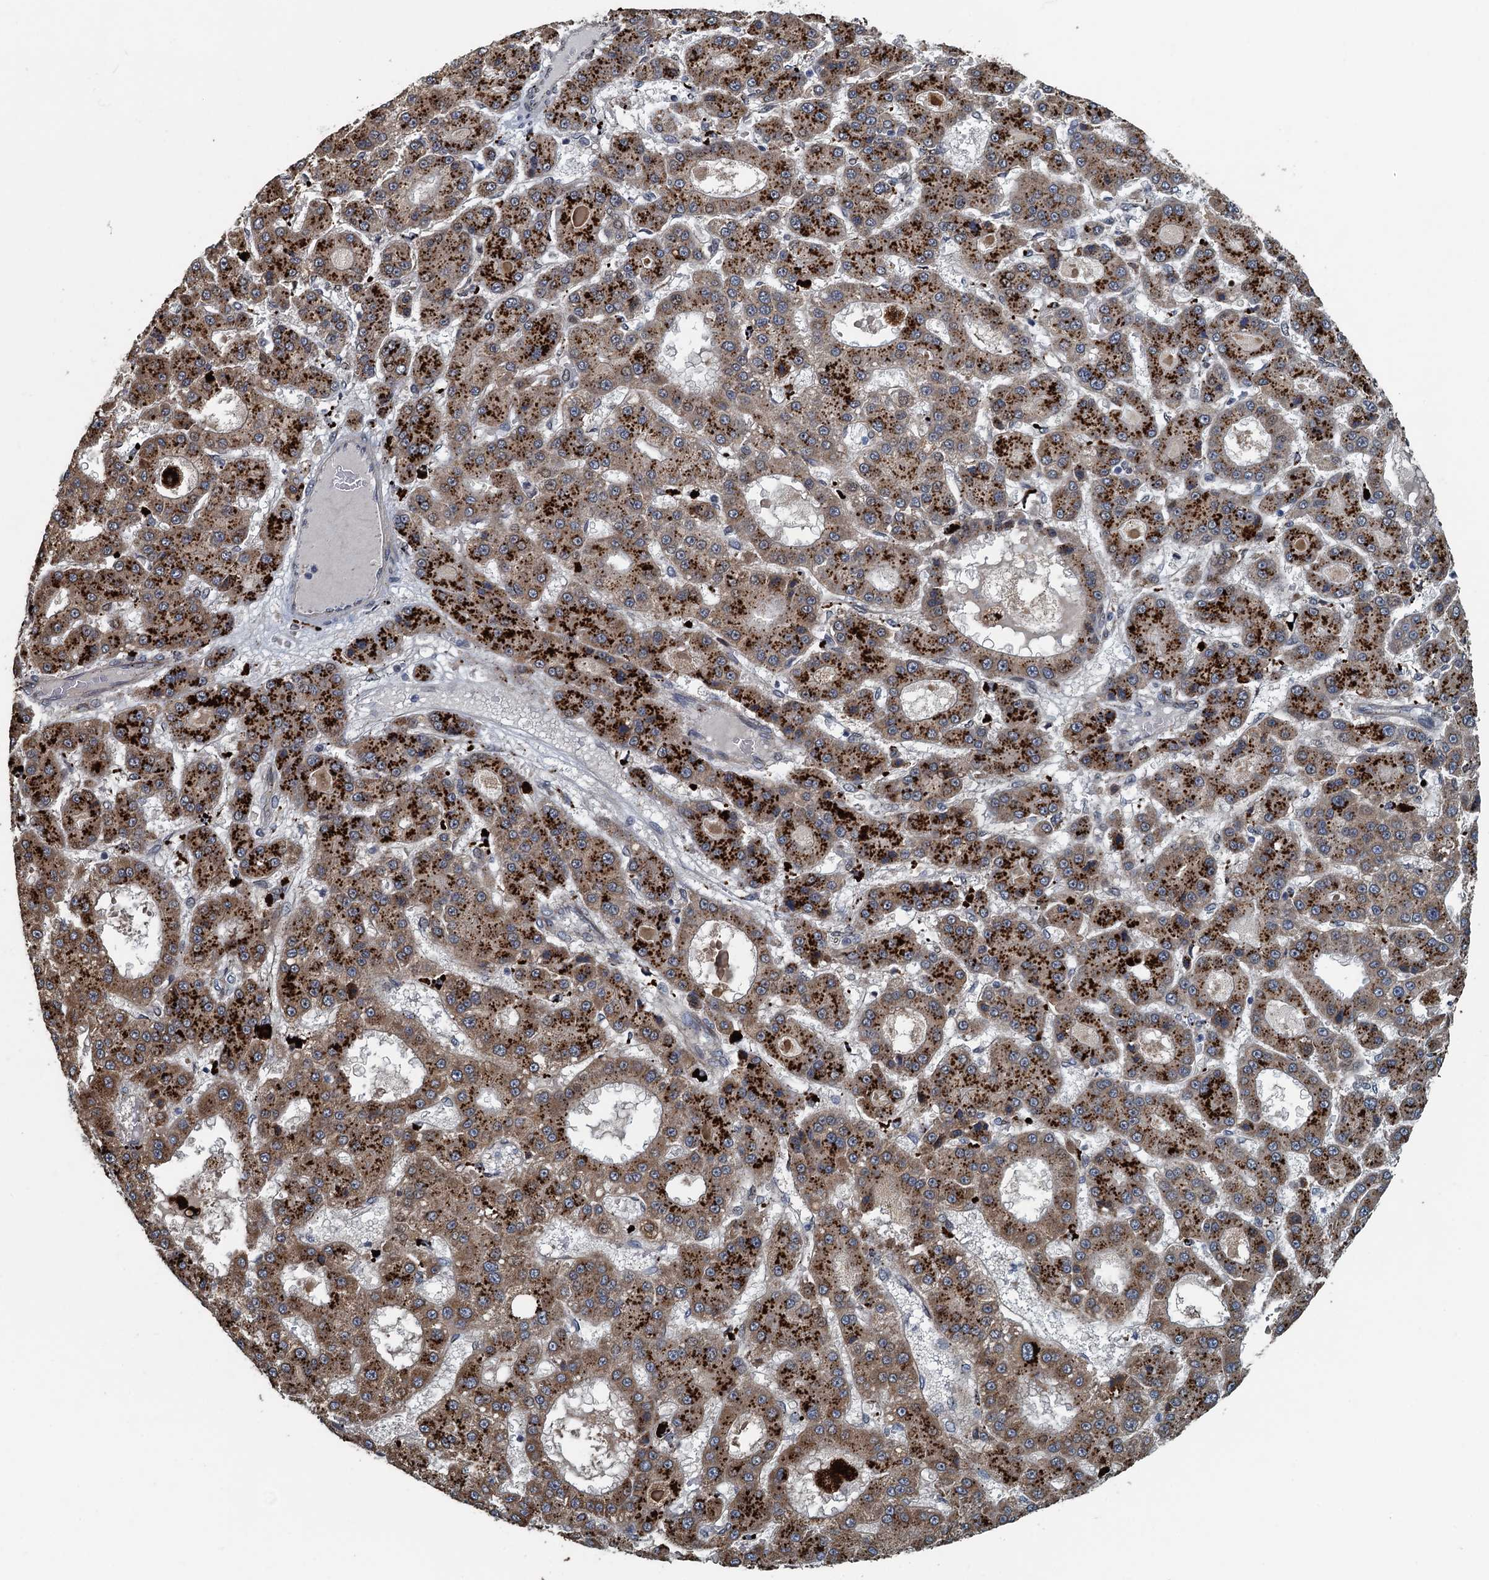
{"staining": {"intensity": "moderate", "quantity": ">75%", "location": "cytoplasmic/membranous"}, "tissue": "liver cancer", "cell_type": "Tumor cells", "image_type": "cancer", "snomed": [{"axis": "morphology", "description": "Carcinoma, Hepatocellular, NOS"}, {"axis": "topography", "description": "Liver"}], "caption": "Liver cancer (hepatocellular carcinoma) tissue demonstrates moderate cytoplasmic/membranous staining in approximately >75% of tumor cells, visualized by immunohistochemistry.", "gene": "AGRN", "patient": {"sex": "male", "age": 70}}